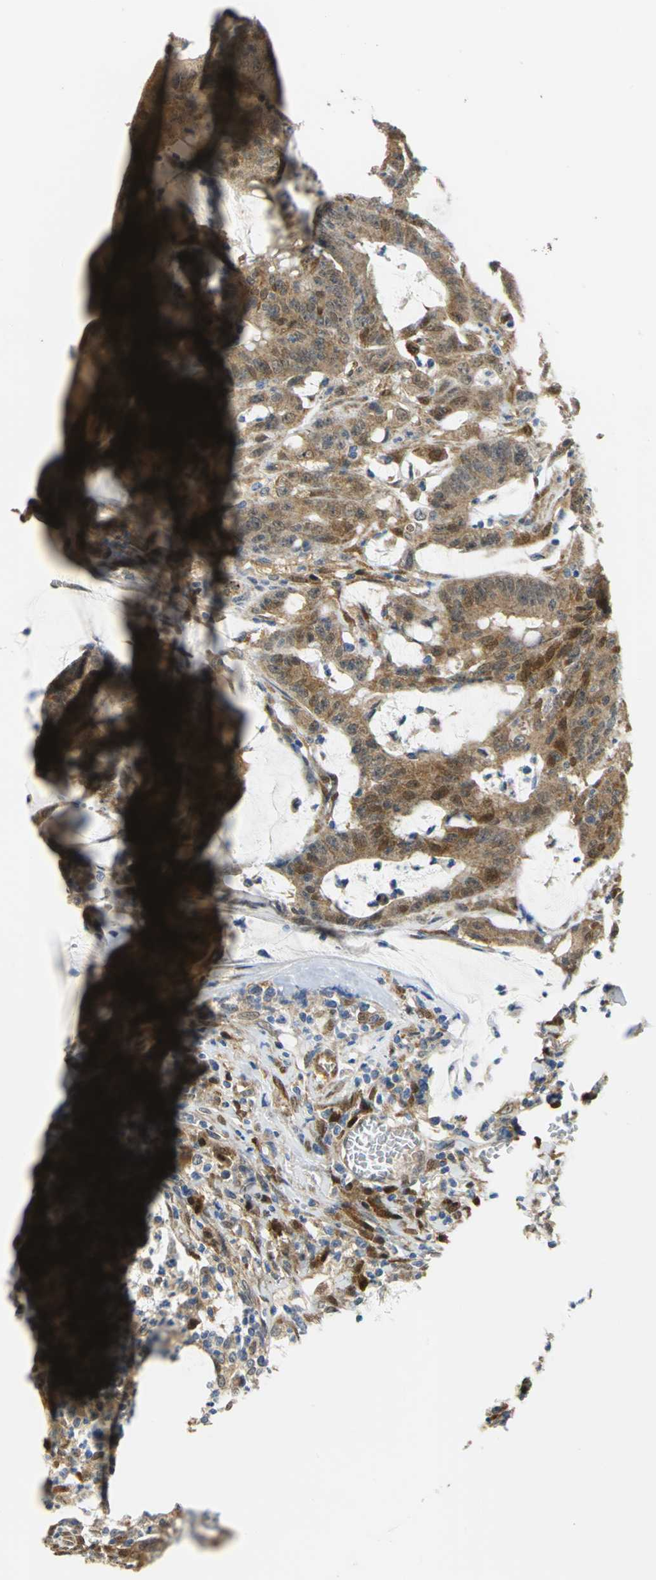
{"staining": {"intensity": "moderate", "quantity": ">75%", "location": "cytoplasmic/membranous"}, "tissue": "colorectal cancer", "cell_type": "Tumor cells", "image_type": "cancer", "snomed": [{"axis": "morphology", "description": "Adenocarcinoma, NOS"}, {"axis": "topography", "description": "Colon"}], "caption": "Colorectal adenocarcinoma was stained to show a protein in brown. There is medium levels of moderate cytoplasmic/membranous expression in approximately >75% of tumor cells.", "gene": "PGM3", "patient": {"sex": "male", "age": 45}}